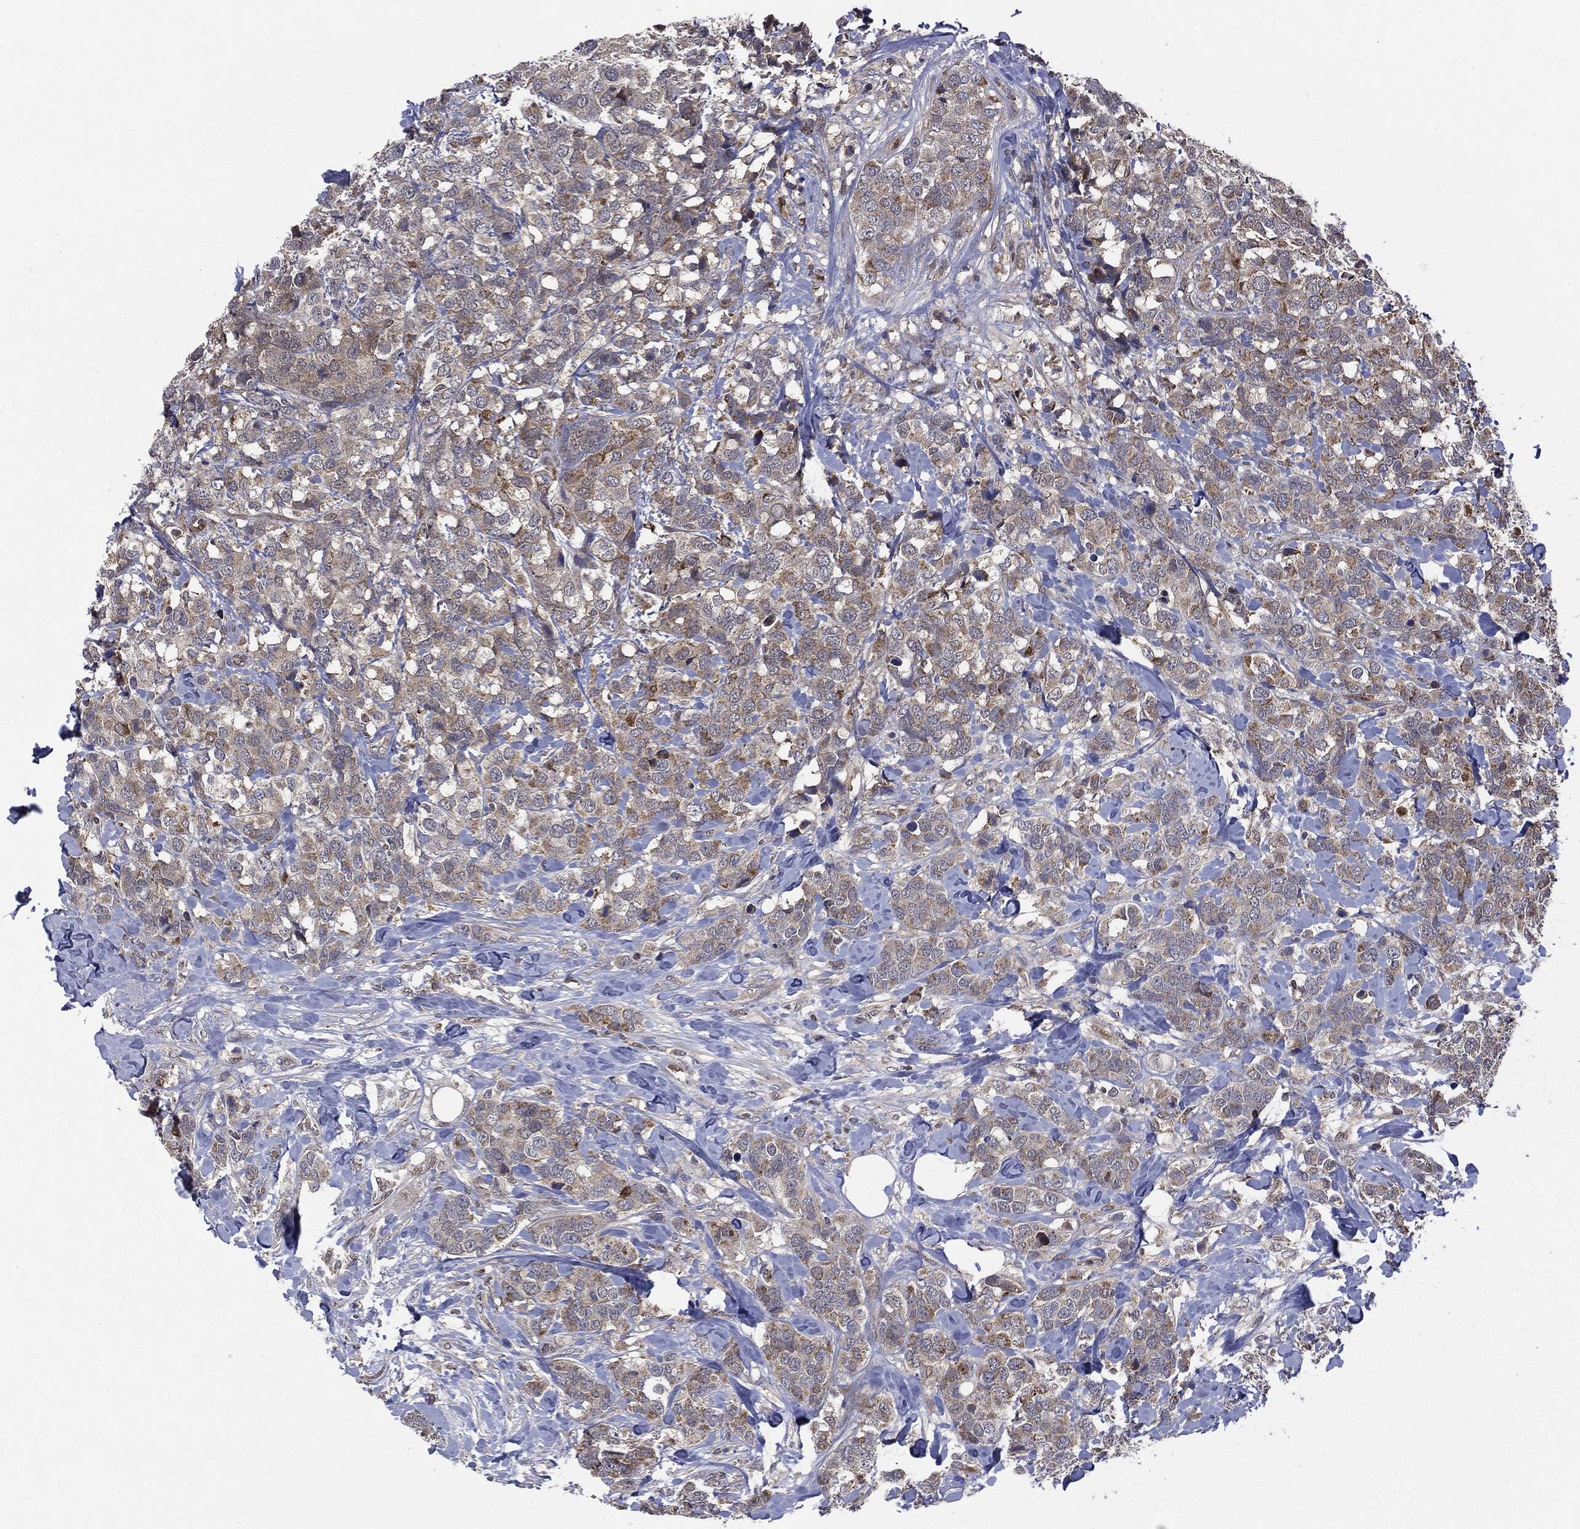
{"staining": {"intensity": "moderate", "quantity": "<25%", "location": "cytoplasmic/membranous"}, "tissue": "breast cancer", "cell_type": "Tumor cells", "image_type": "cancer", "snomed": [{"axis": "morphology", "description": "Lobular carcinoma"}, {"axis": "topography", "description": "Breast"}], "caption": "There is low levels of moderate cytoplasmic/membranous staining in tumor cells of breast lobular carcinoma, as demonstrated by immunohistochemical staining (brown color).", "gene": "PTPA", "patient": {"sex": "female", "age": 59}}